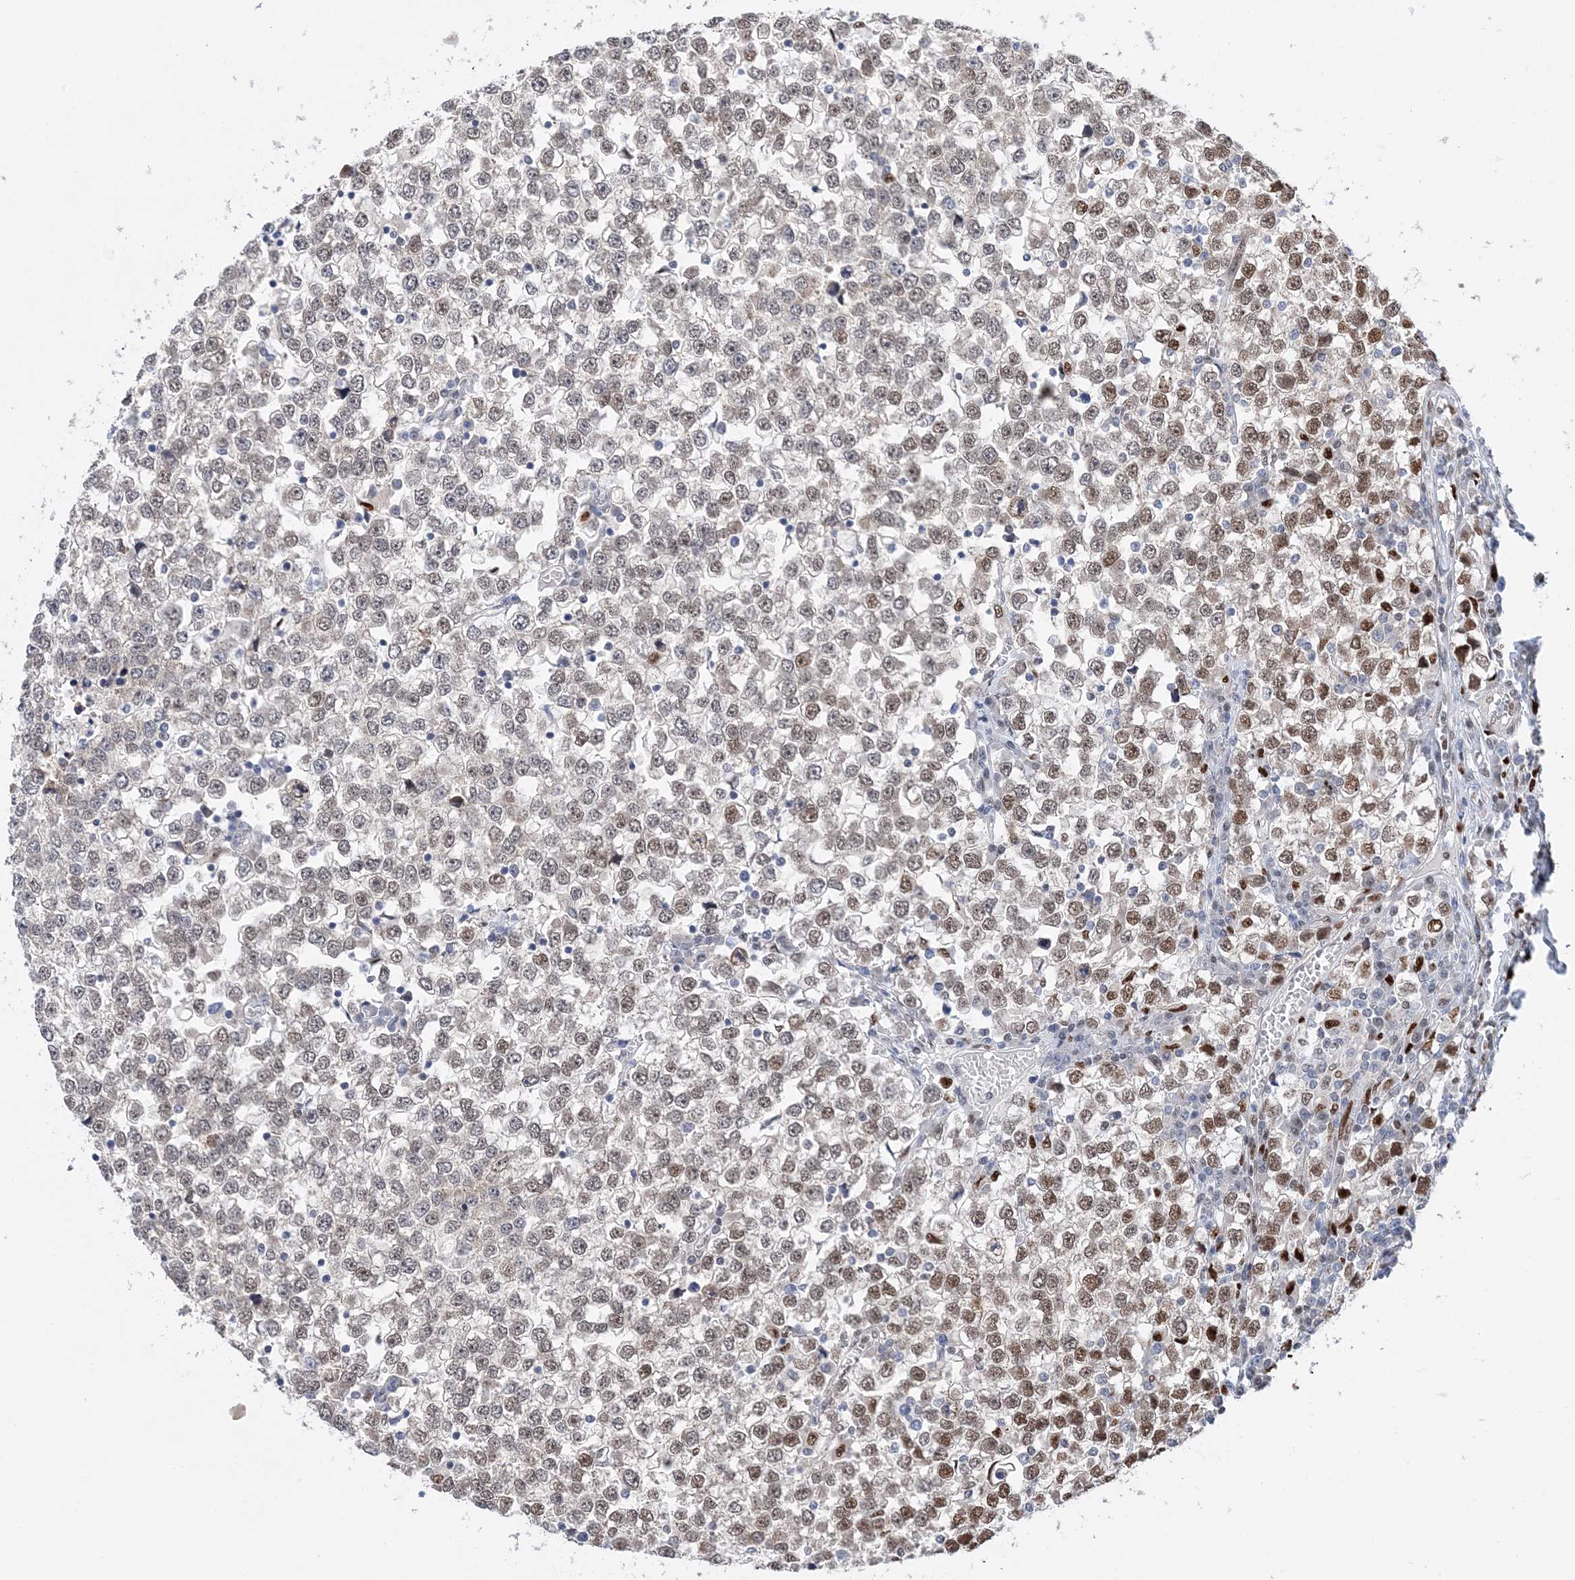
{"staining": {"intensity": "moderate", "quantity": "<25%", "location": "nuclear"}, "tissue": "testis cancer", "cell_type": "Tumor cells", "image_type": "cancer", "snomed": [{"axis": "morphology", "description": "Seminoma, NOS"}, {"axis": "topography", "description": "Testis"}], "caption": "This histopathology image demonstrates IHC staining of seminoma (testis), with low moderate nuclear staining in approximately <25% of tumor cells.", "gene": "NIT2", "patient": {"sex": "male", "age": 65}}